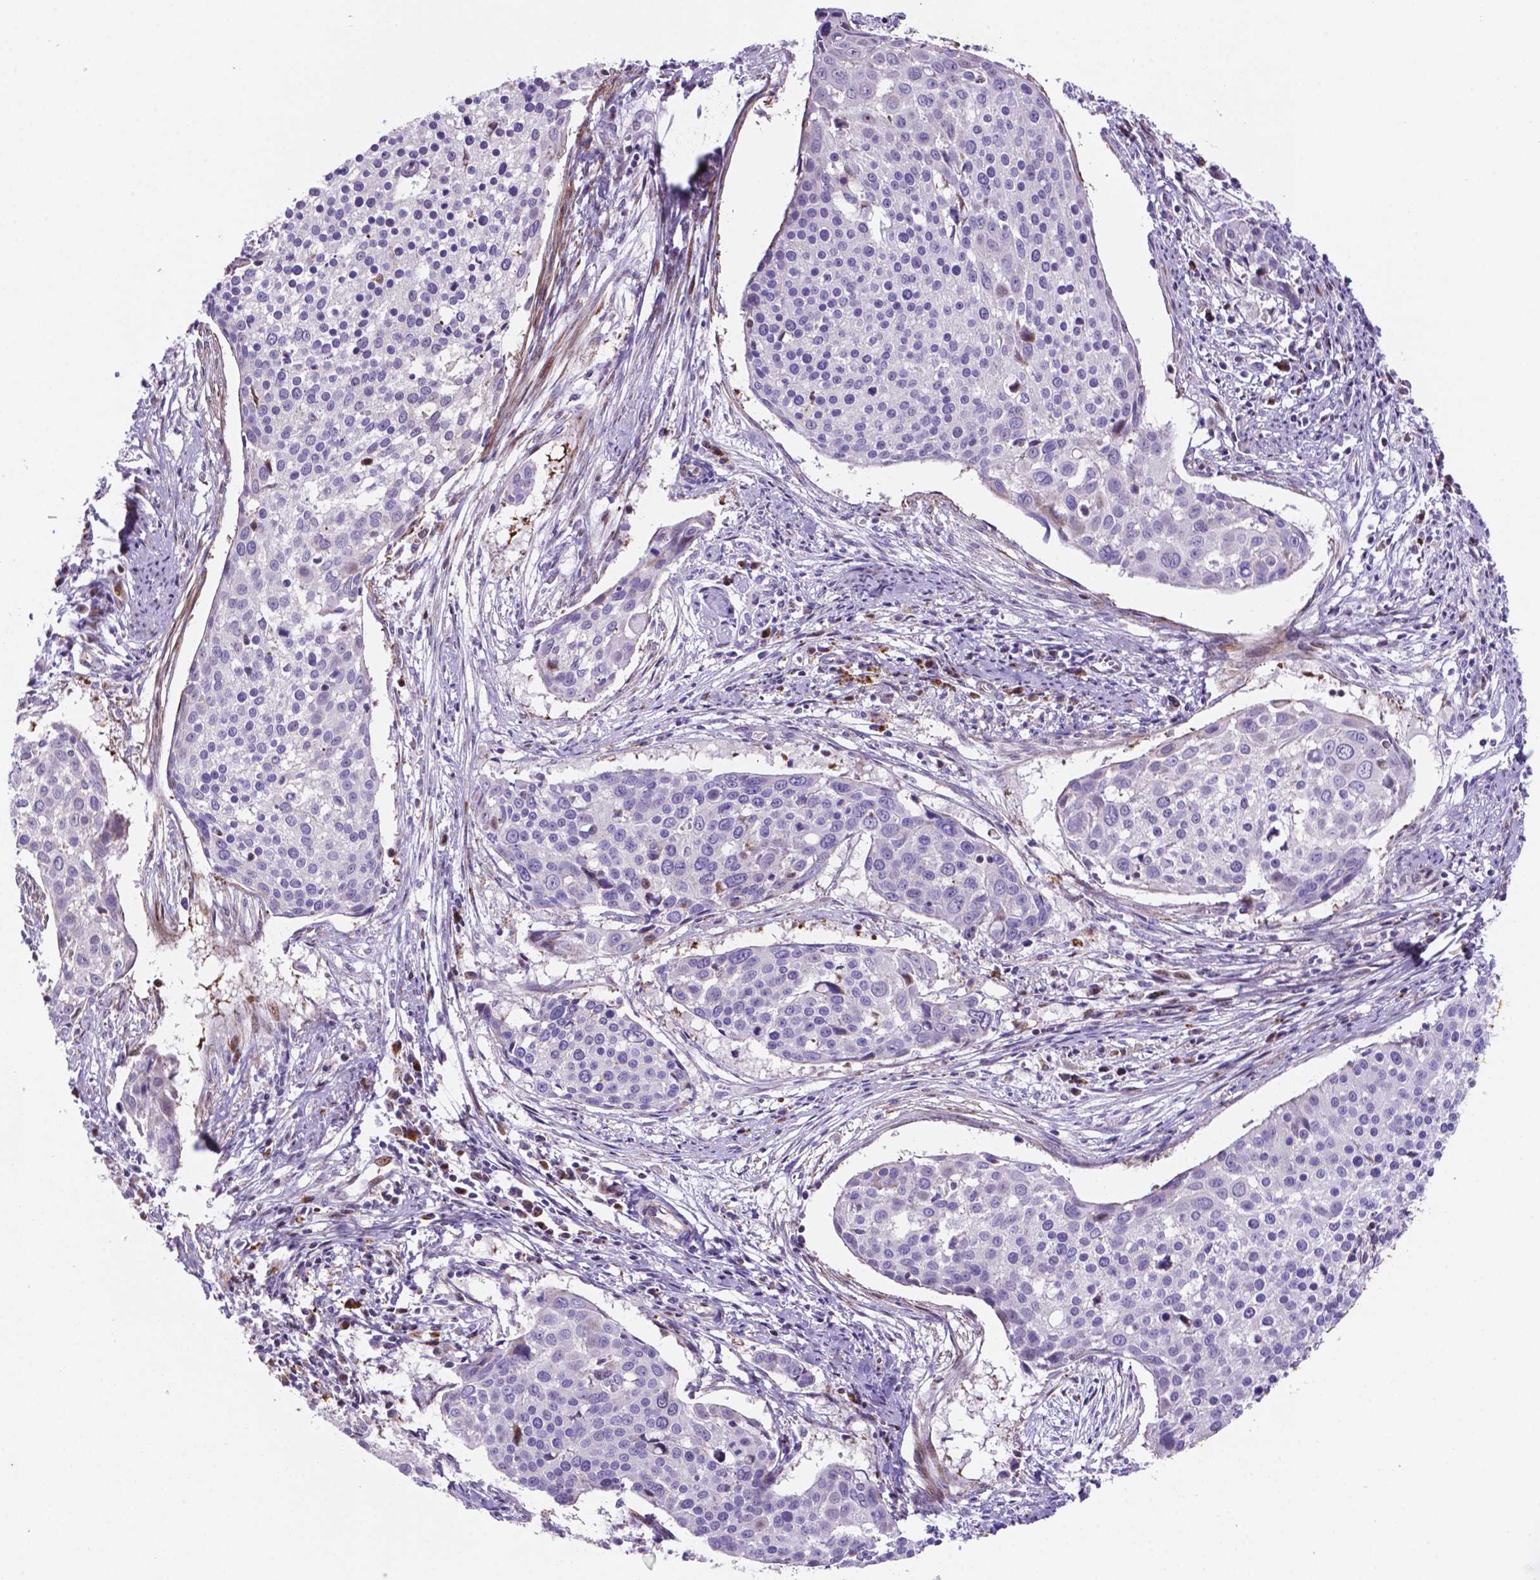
{"staining": {"intensity": "negative", "quantity": "none", "location": "none"}, "tissue": "cervical cancer", "cell_type": "Tumor cells", "image_type": "cancer", "snomed": [{"axis": "morphology", "description": "Squamous cell carcinoma, NOS"}, {"axis": "topography", "description": "Cervix"}], "caption": "This is a micrograph of immunohistochemistry (IHC) staining of cervical squamous cell carcinoma, which shows no staining in tumor cells.", "gene": "TM4SF20", "patient": {"sex": "female", "age": 39}}